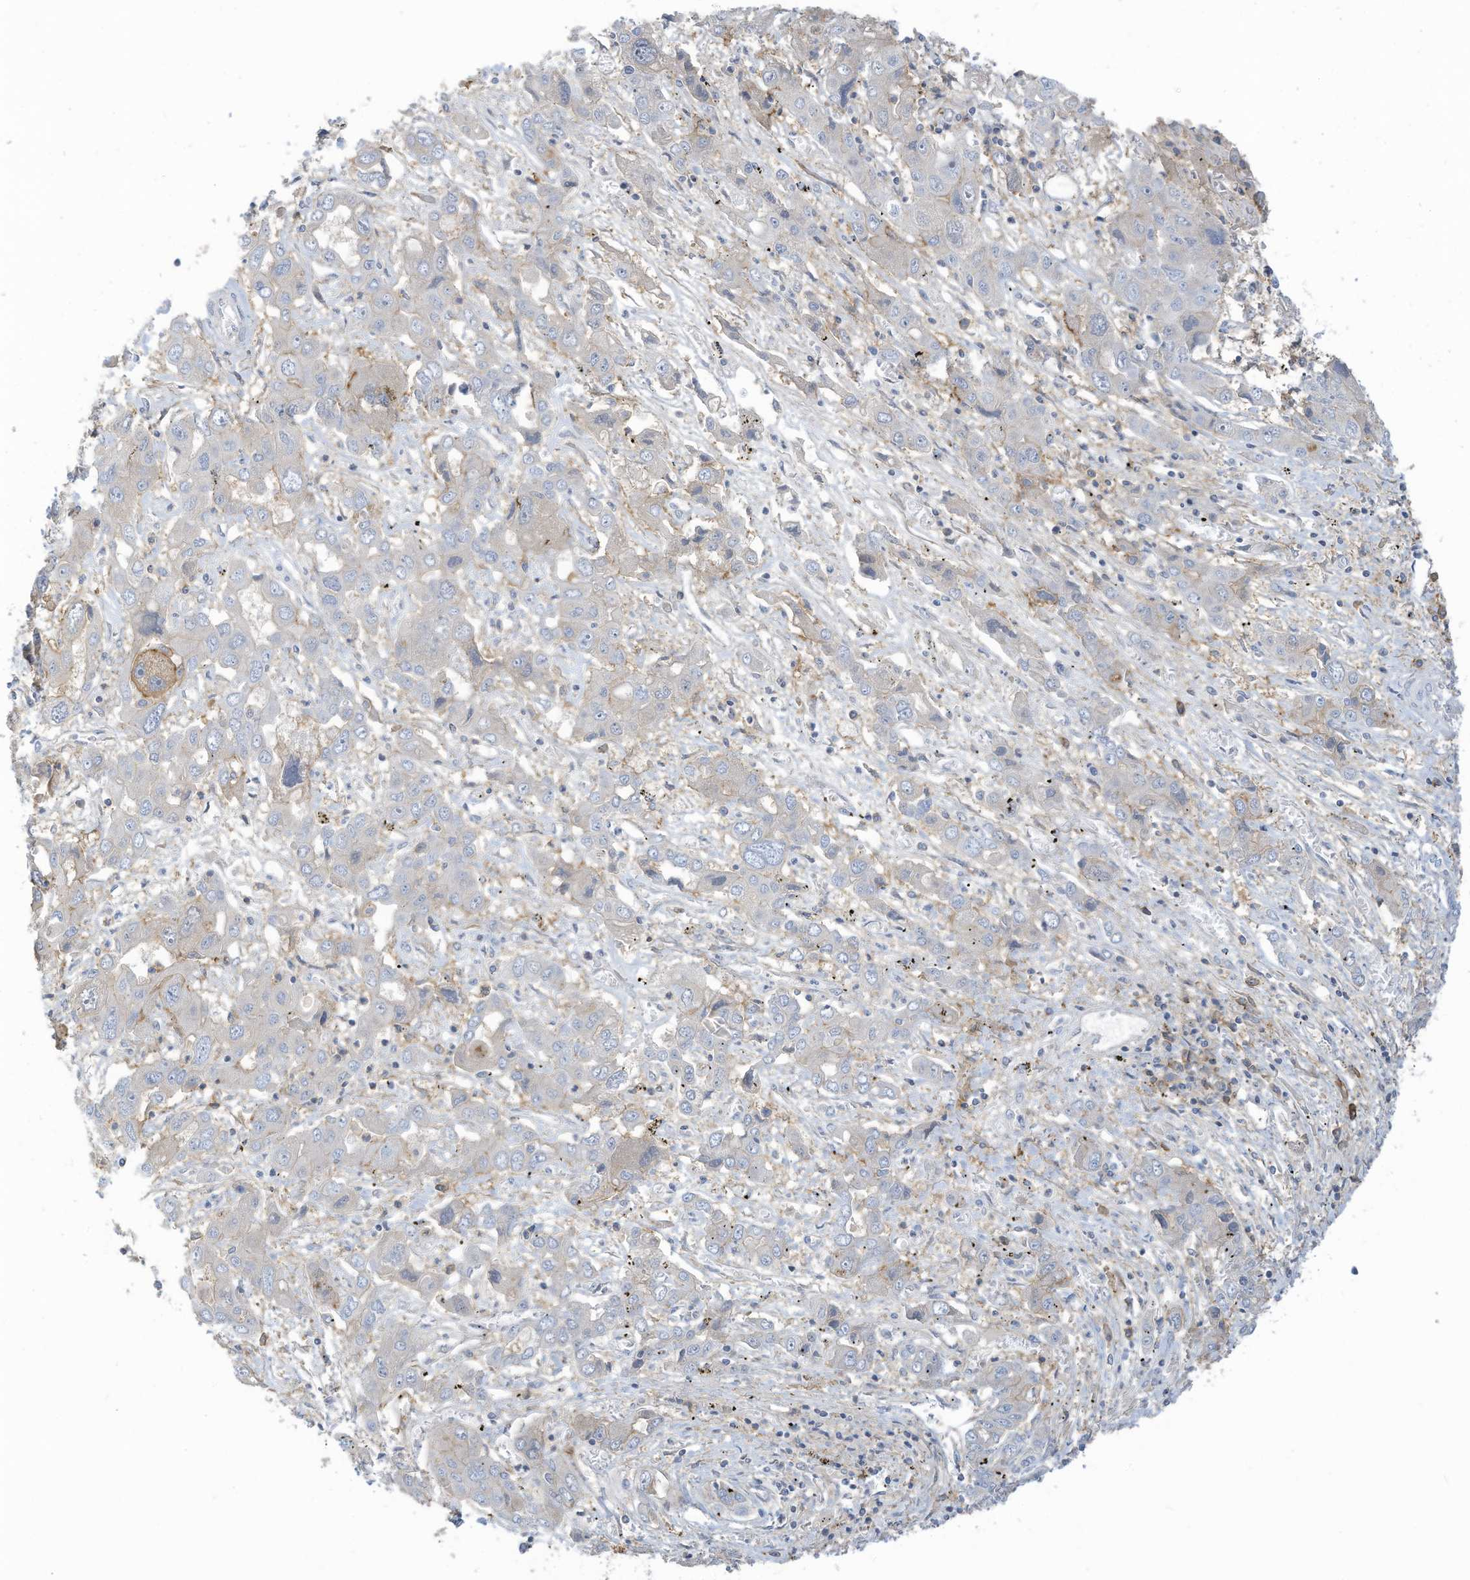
{"staining": {"intensity": "negative", "quantity": "none", "location": "none"}, "tissue": "liver cancer", "cell_type": "Tumor cells", "image_type": "cancer", "snomed": [{"axis": "morphology", "description": "Cholangiocarcinoma"}, {"axis": "topography", "description": "Liver"}], "caption": "An immunohistochemistry (IHC) histopathology image of cholangiocarcinoma (liver) is shown. There is no staining in tumor cells of cholangiocarcinoma (liver).", "gene": "SLC1A5", "patient": {"sex": "male", "age": 67}}